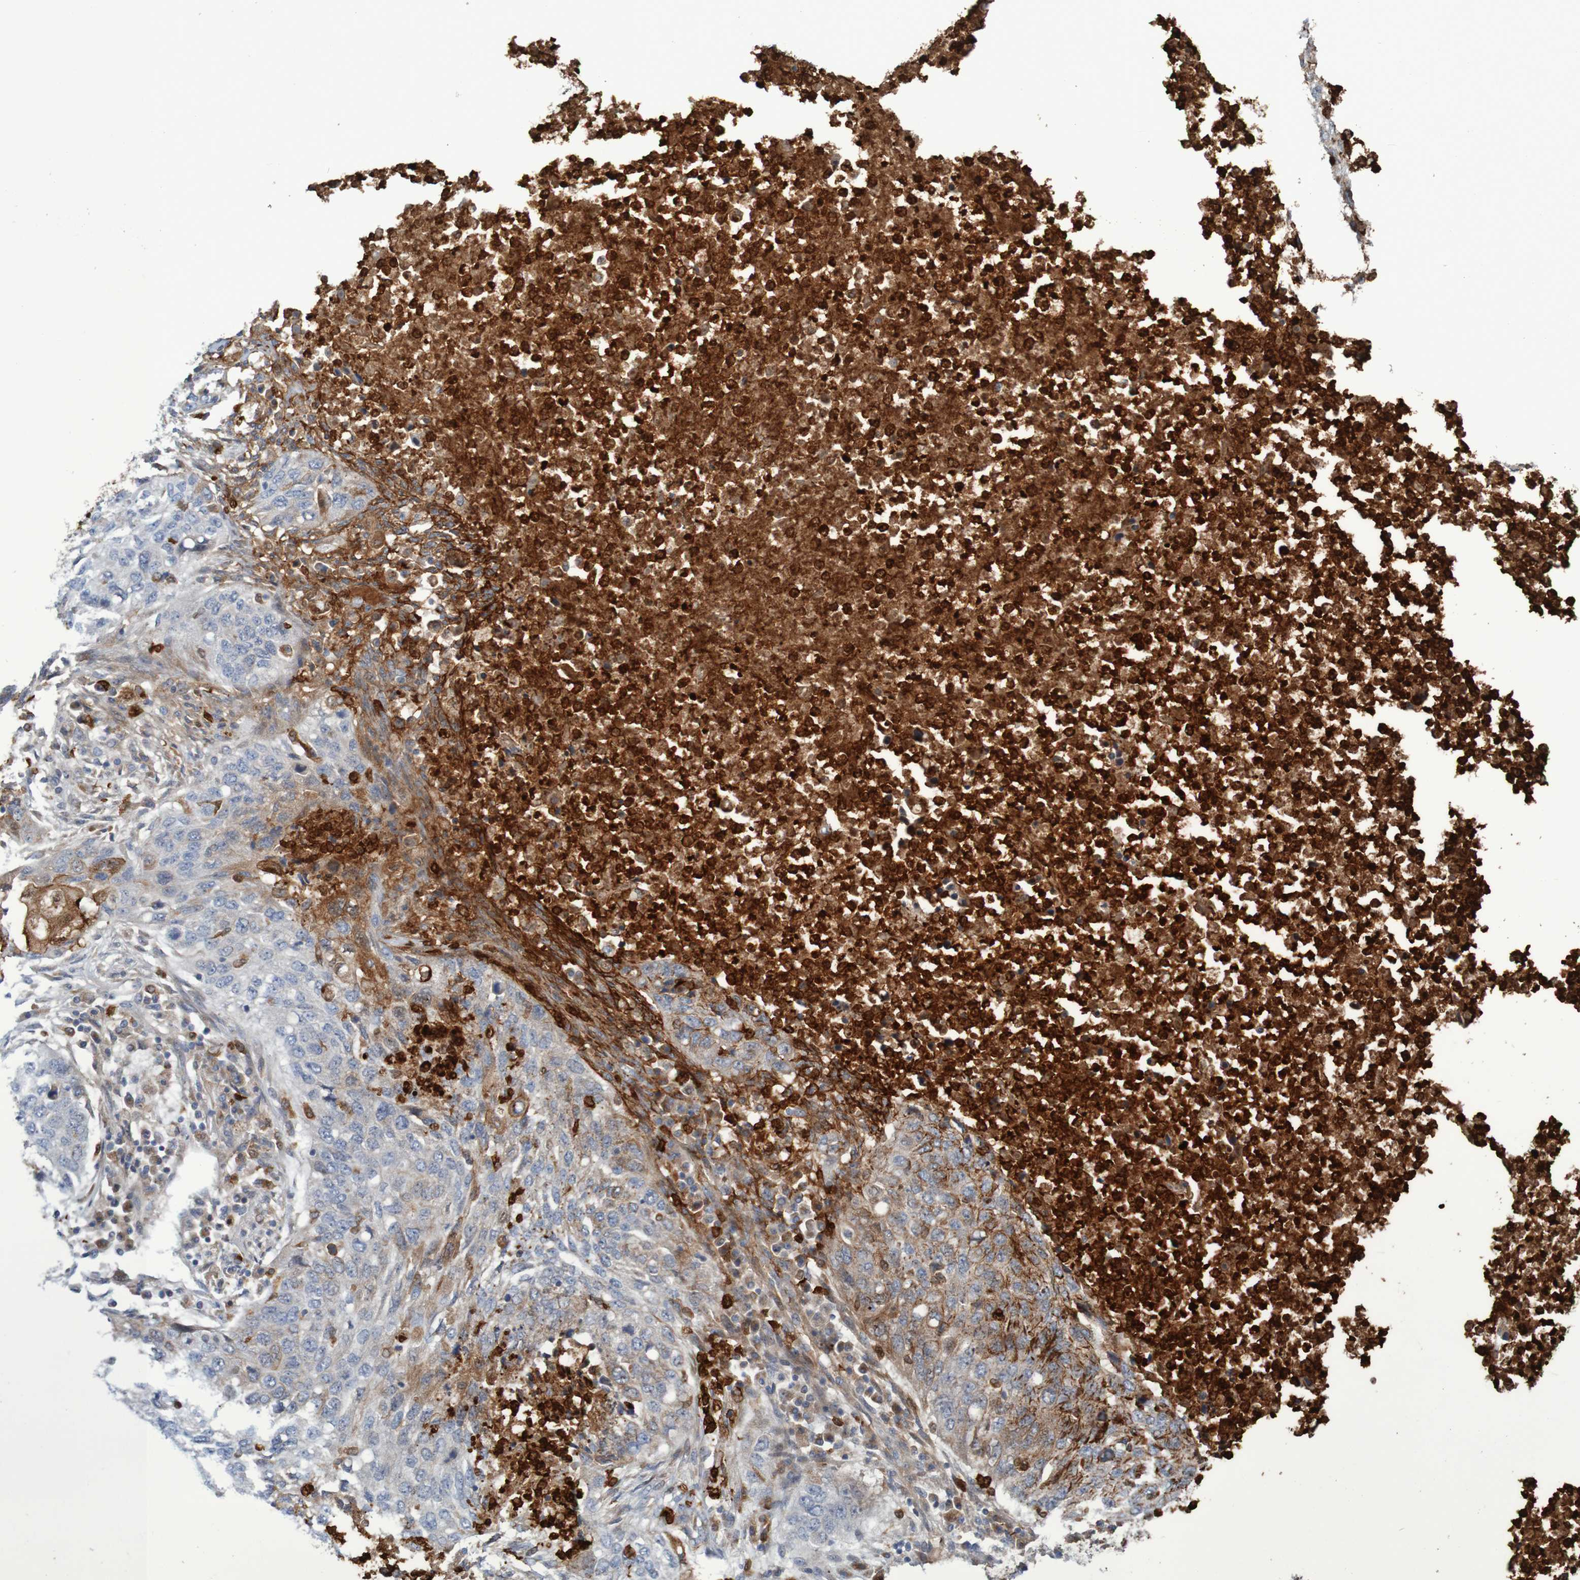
{"staining": {"intensity": "strong", "quantity": "<25%", "location": "cytoplasmic/membranous"}, "tissue": "lung cancer", "cell_type": "Tumor cells", "image_type": "cancer", "snomed": [{"axis": "morphology", "description": "Squamous cell carcinoma, NOS"}, {"axis": "topography", "description": "Lung"}], "caption": "Lung cancer tissue displays strong cytoplasmic/membranous staining in about <25% of tumor cells", "gene": "PARP4", "patient": {"sex": "female", "age": 63}}